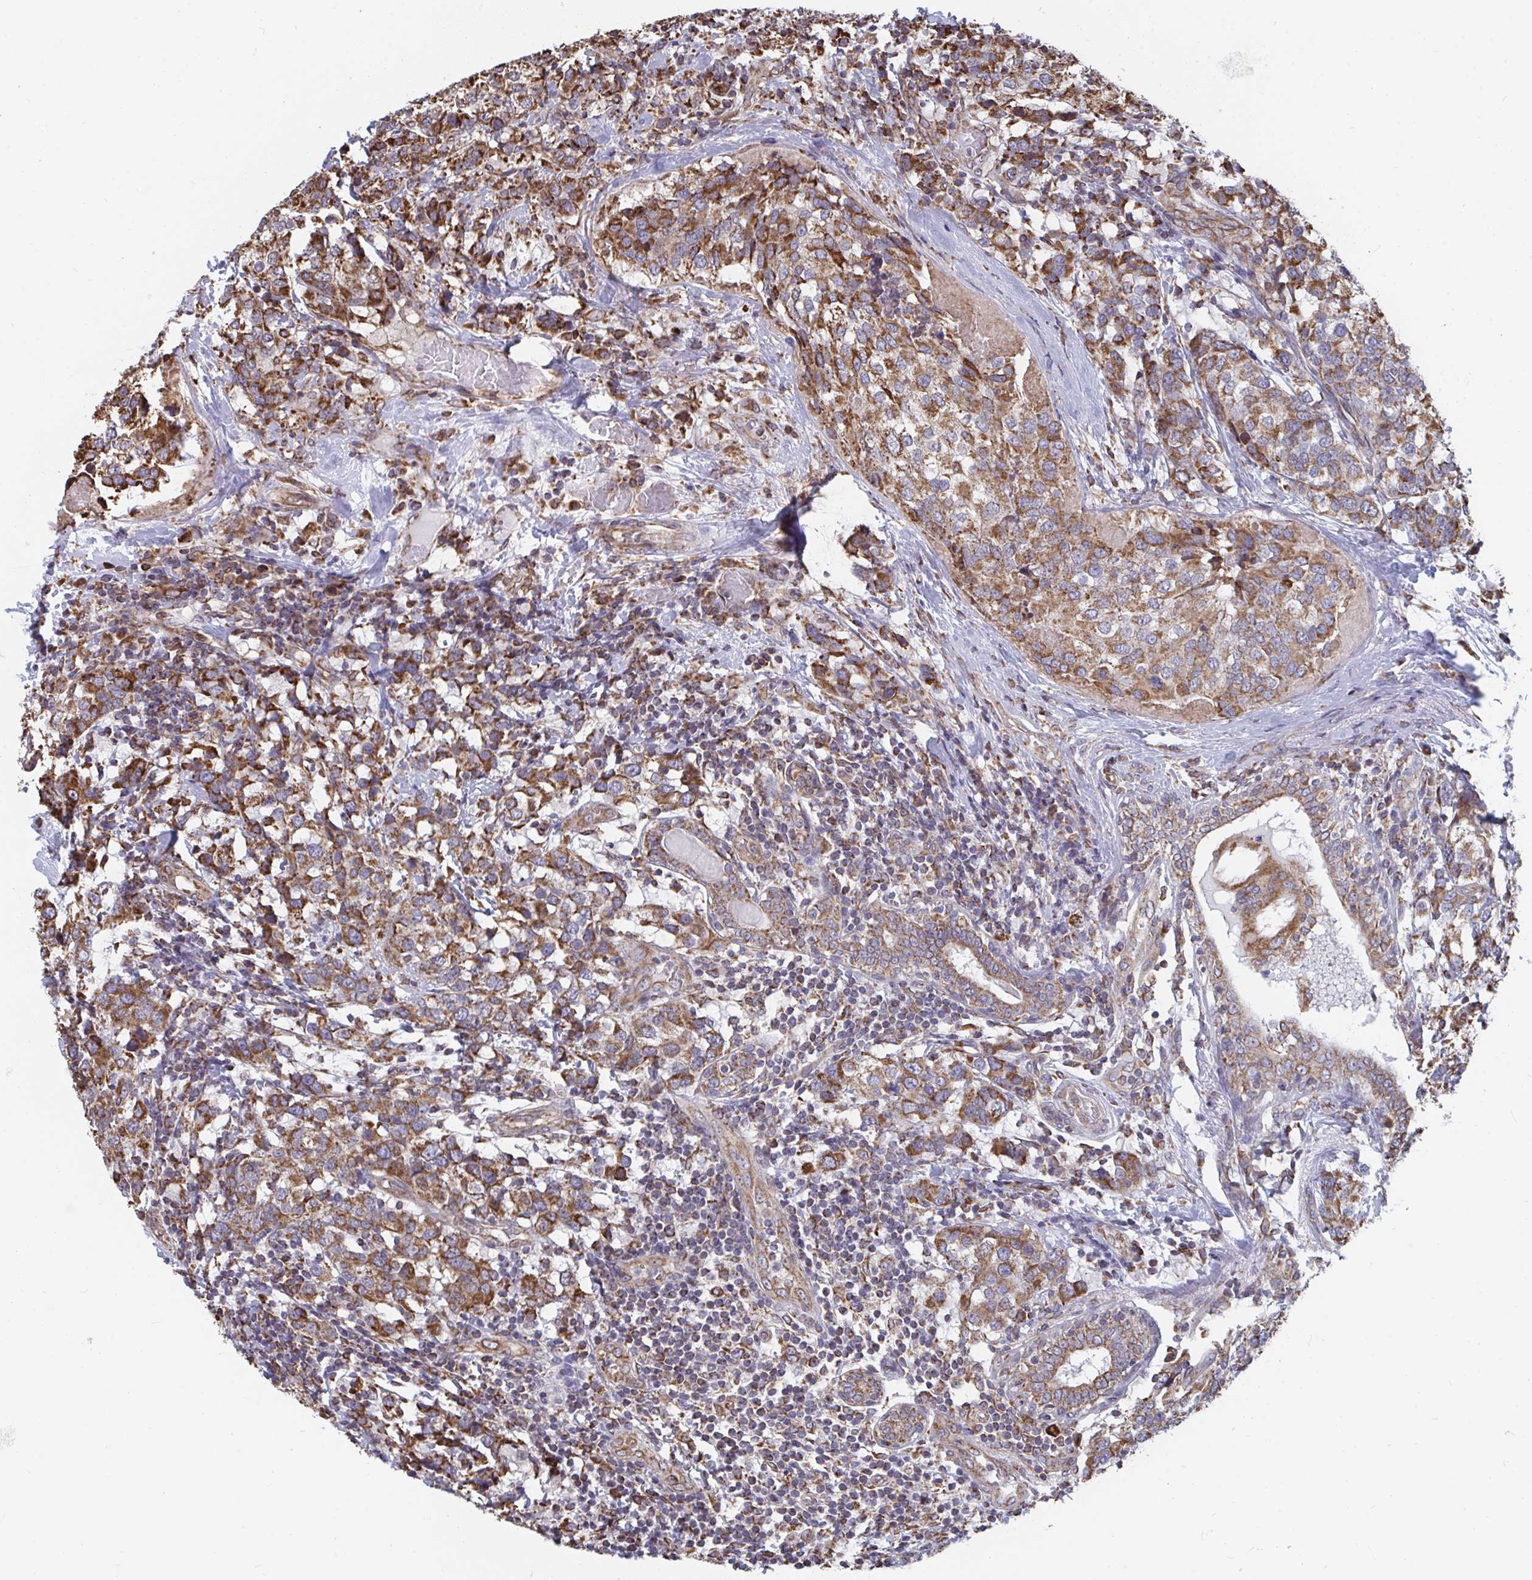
{"staining": {"intensity": "strong", "quantity": ">75%", "location": "cytoplasmic/membranous"}, "tissue": "breast cancer", "cell_type": "Tumor cells", "image_type": "cancer", "snomed": [{"axis": "morphology", "description": "Lobular carcinoma"}, {"axis": "topography", "description": "Breast"}], "caption": "Breast lobular carcinoma stained with DAB (3,3'-diaminobenzidine) immunohistochemistry shows high levels of strong cytoplasmic/membranous positivity in about >75% of tumor cells.", "gene": "ELAVL1", "patient": {"sex": "female", "age": 59}}